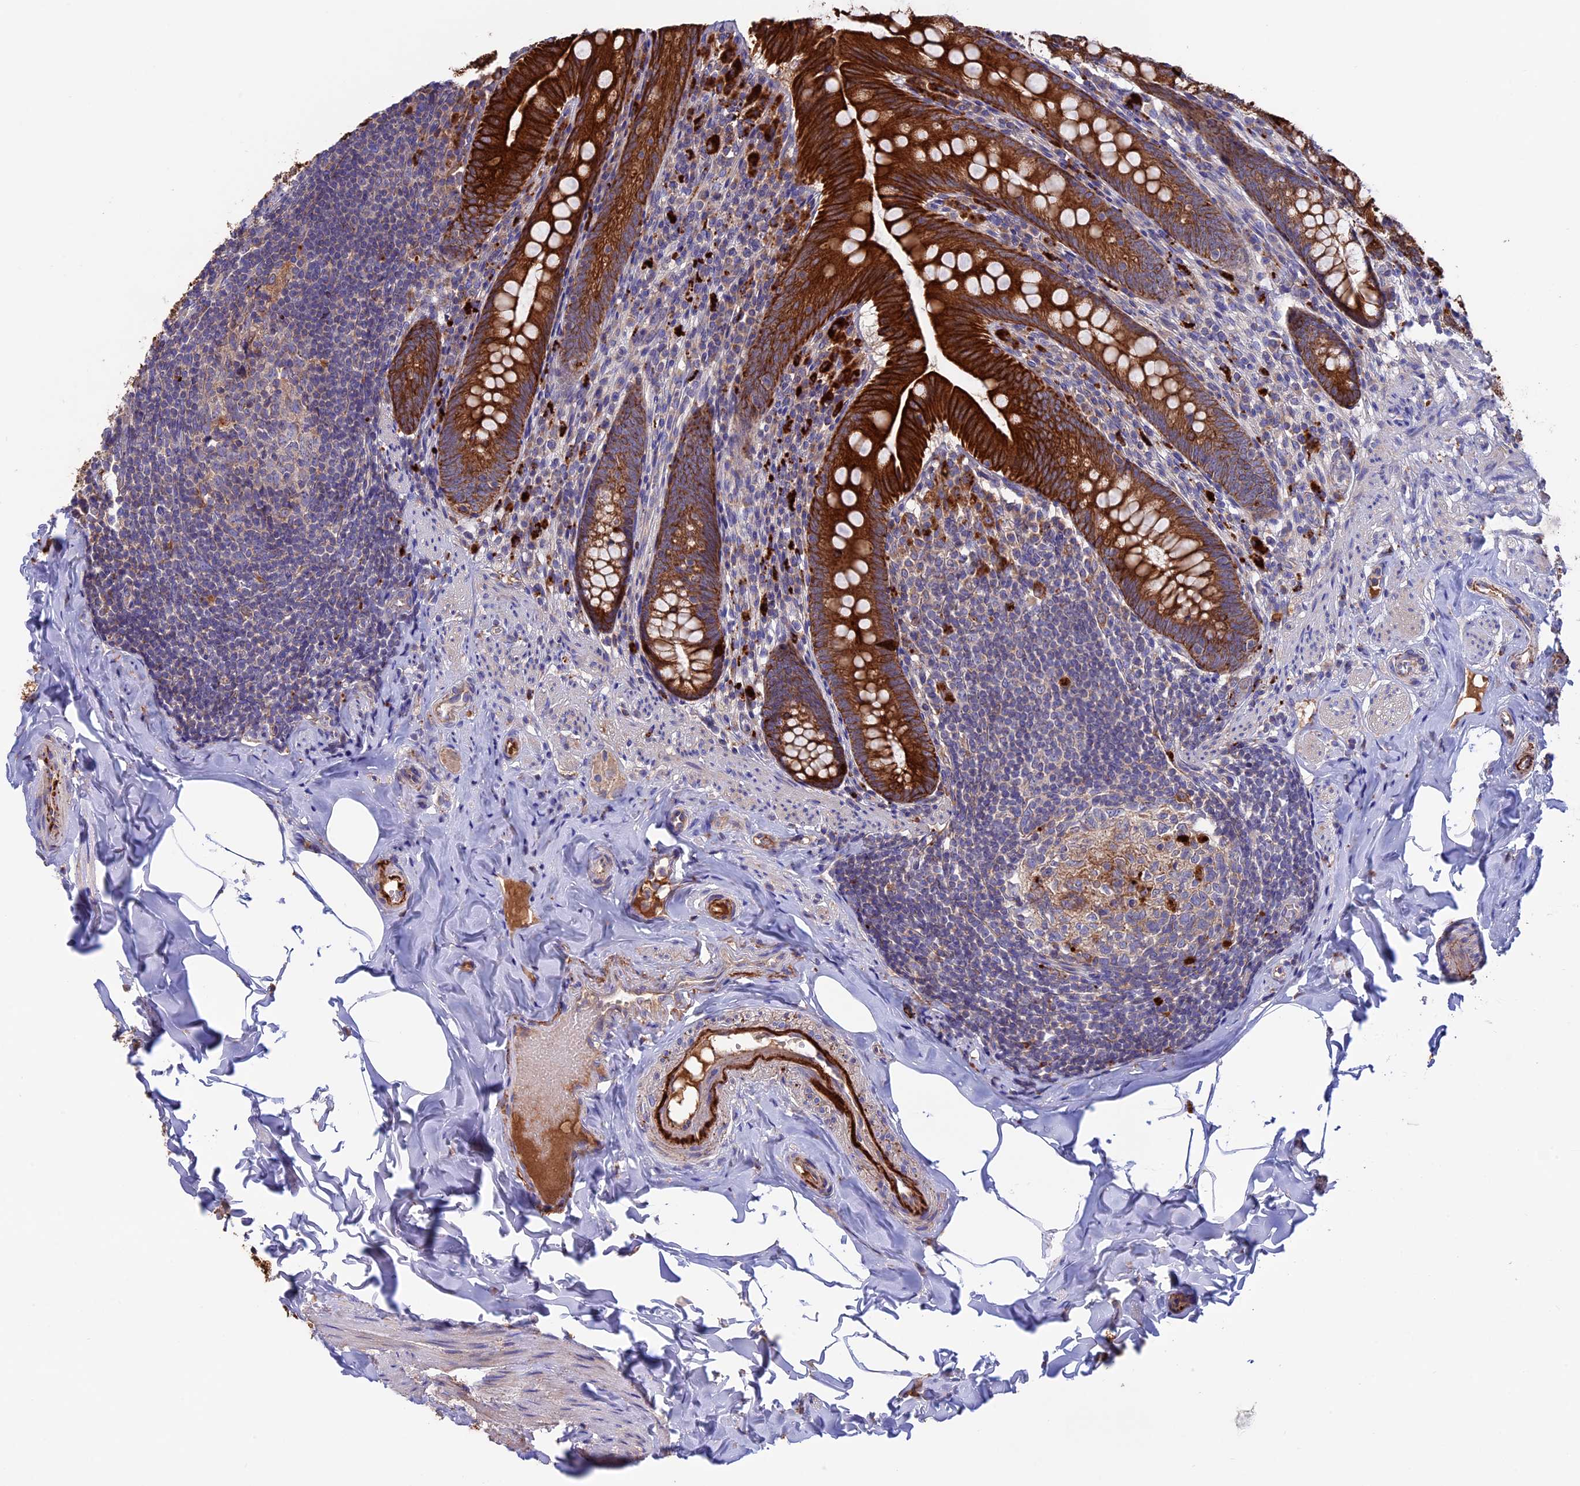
{"staining": {"intensity": "strong", "quantity": ">75%", "location": "cytoplasmic/membranous"}, "tissue": "appendix", "cell_type": "Glandular cells", "image_type": "normal", "snomed": [{"axis": "morphology", "description": "Normal tissue, NOS"}, {"axis": "topography", "description": "Appendix"}], "caption": "Strong cytoplasmic/membranous expression is seen in approximately >75% of glandular cells in normal appendix. The staining was performed using DAB to visualize the protein expression in brown, while the nuclei were stained in blue with hematoxylin (Magnification: 20x).", "gene": "PTPN9", "patient": {"sex": "male", "age": 55}}